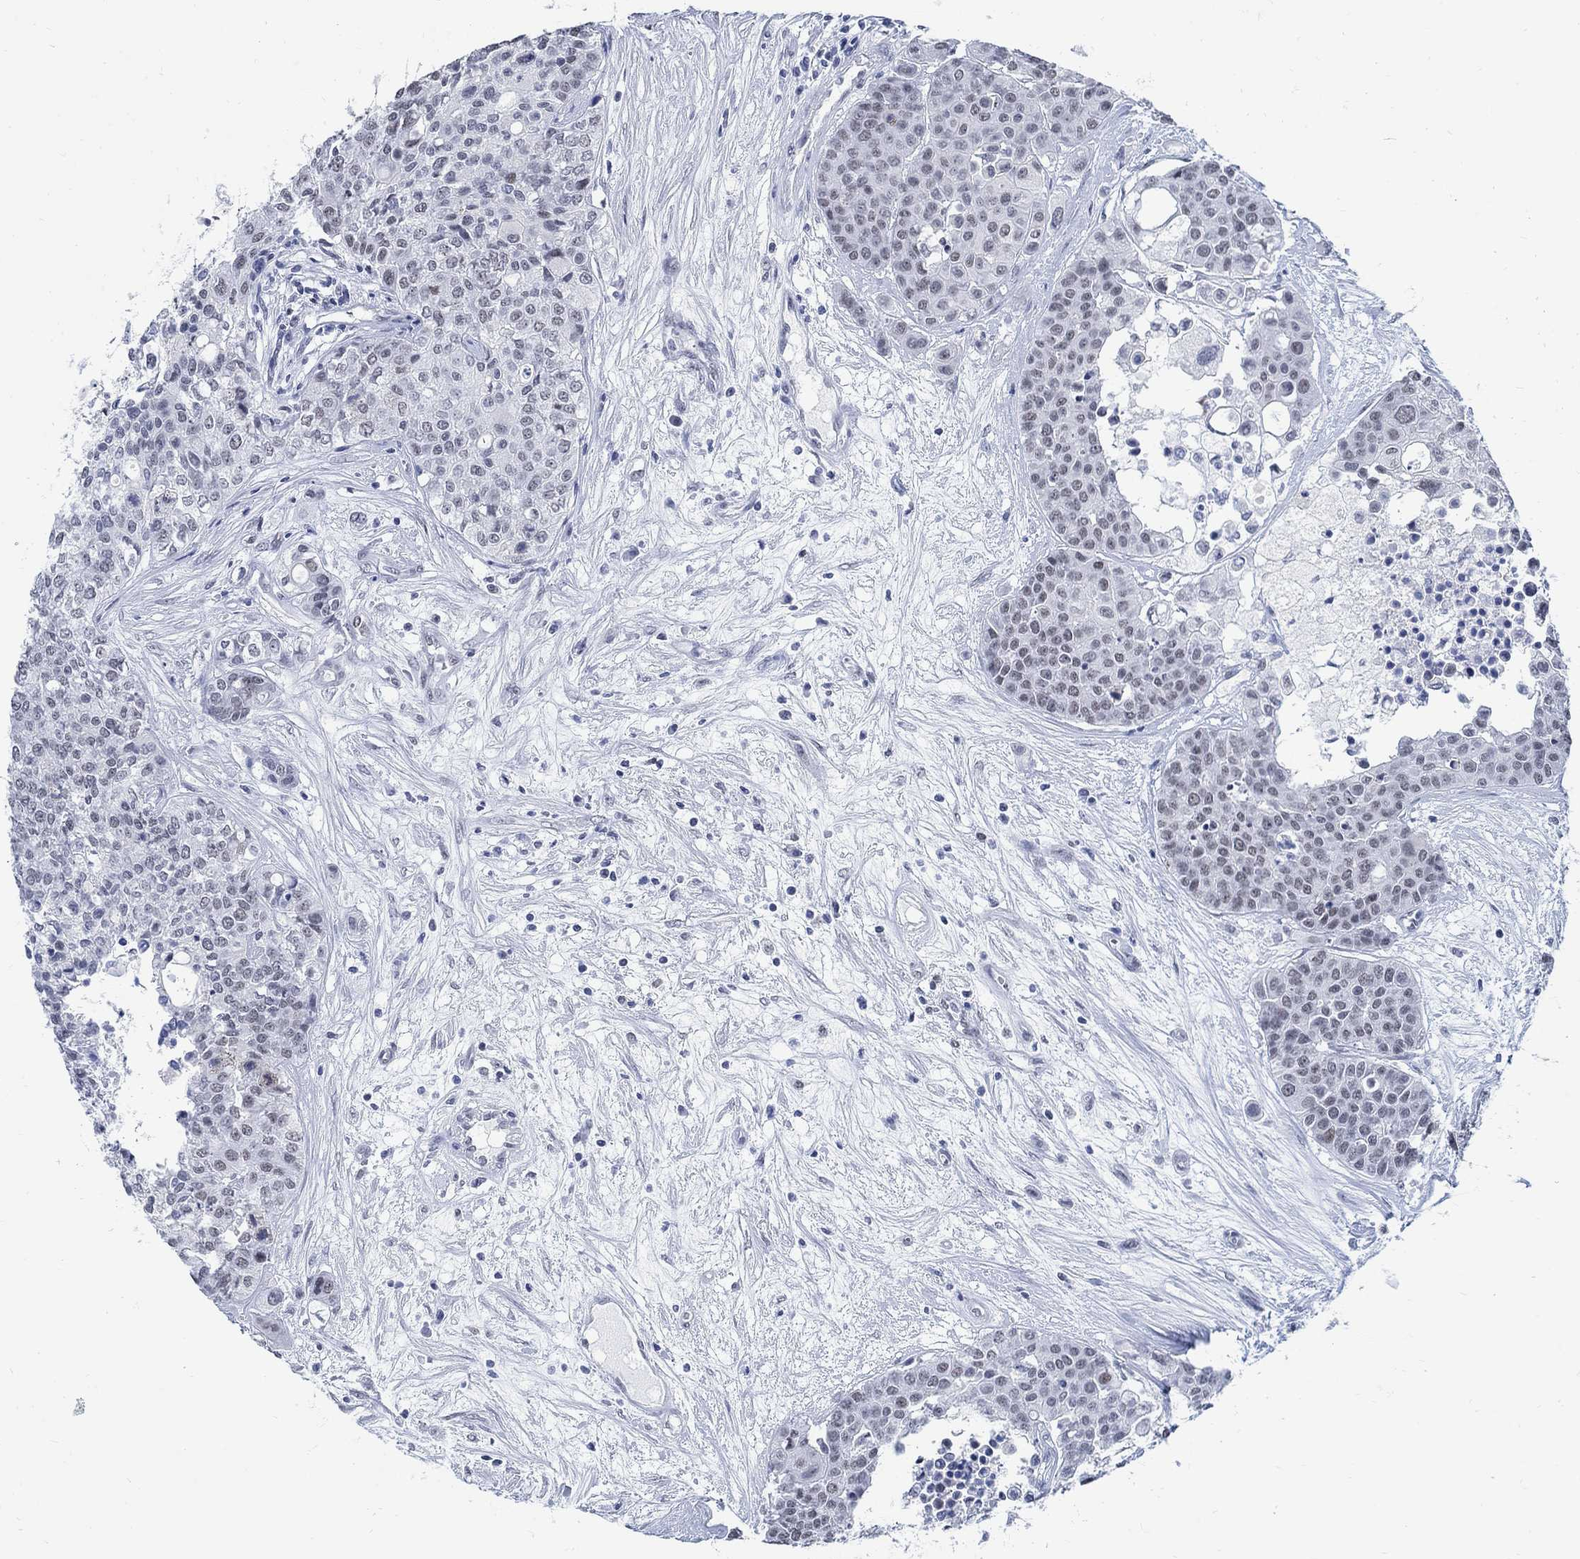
{"staining": {"intensity": "weak", "quantity": "<25%", "location": "nuclear"}, "tissue": "carcinoid", "cell_type": "Tumor cells", "image_type": "cancer", "snomed": [{"axis": "morphology", "description": "Carcinoid, malignant, NOS"}, {"axis": "topography", "description": "Colon"}], "caption": "Tumor cells show no significant positivity in carcinoid (malignant). Nuclei are stained in blue.", "gene": "DLK1", "patient": {"sex": "male", "age": 81}}